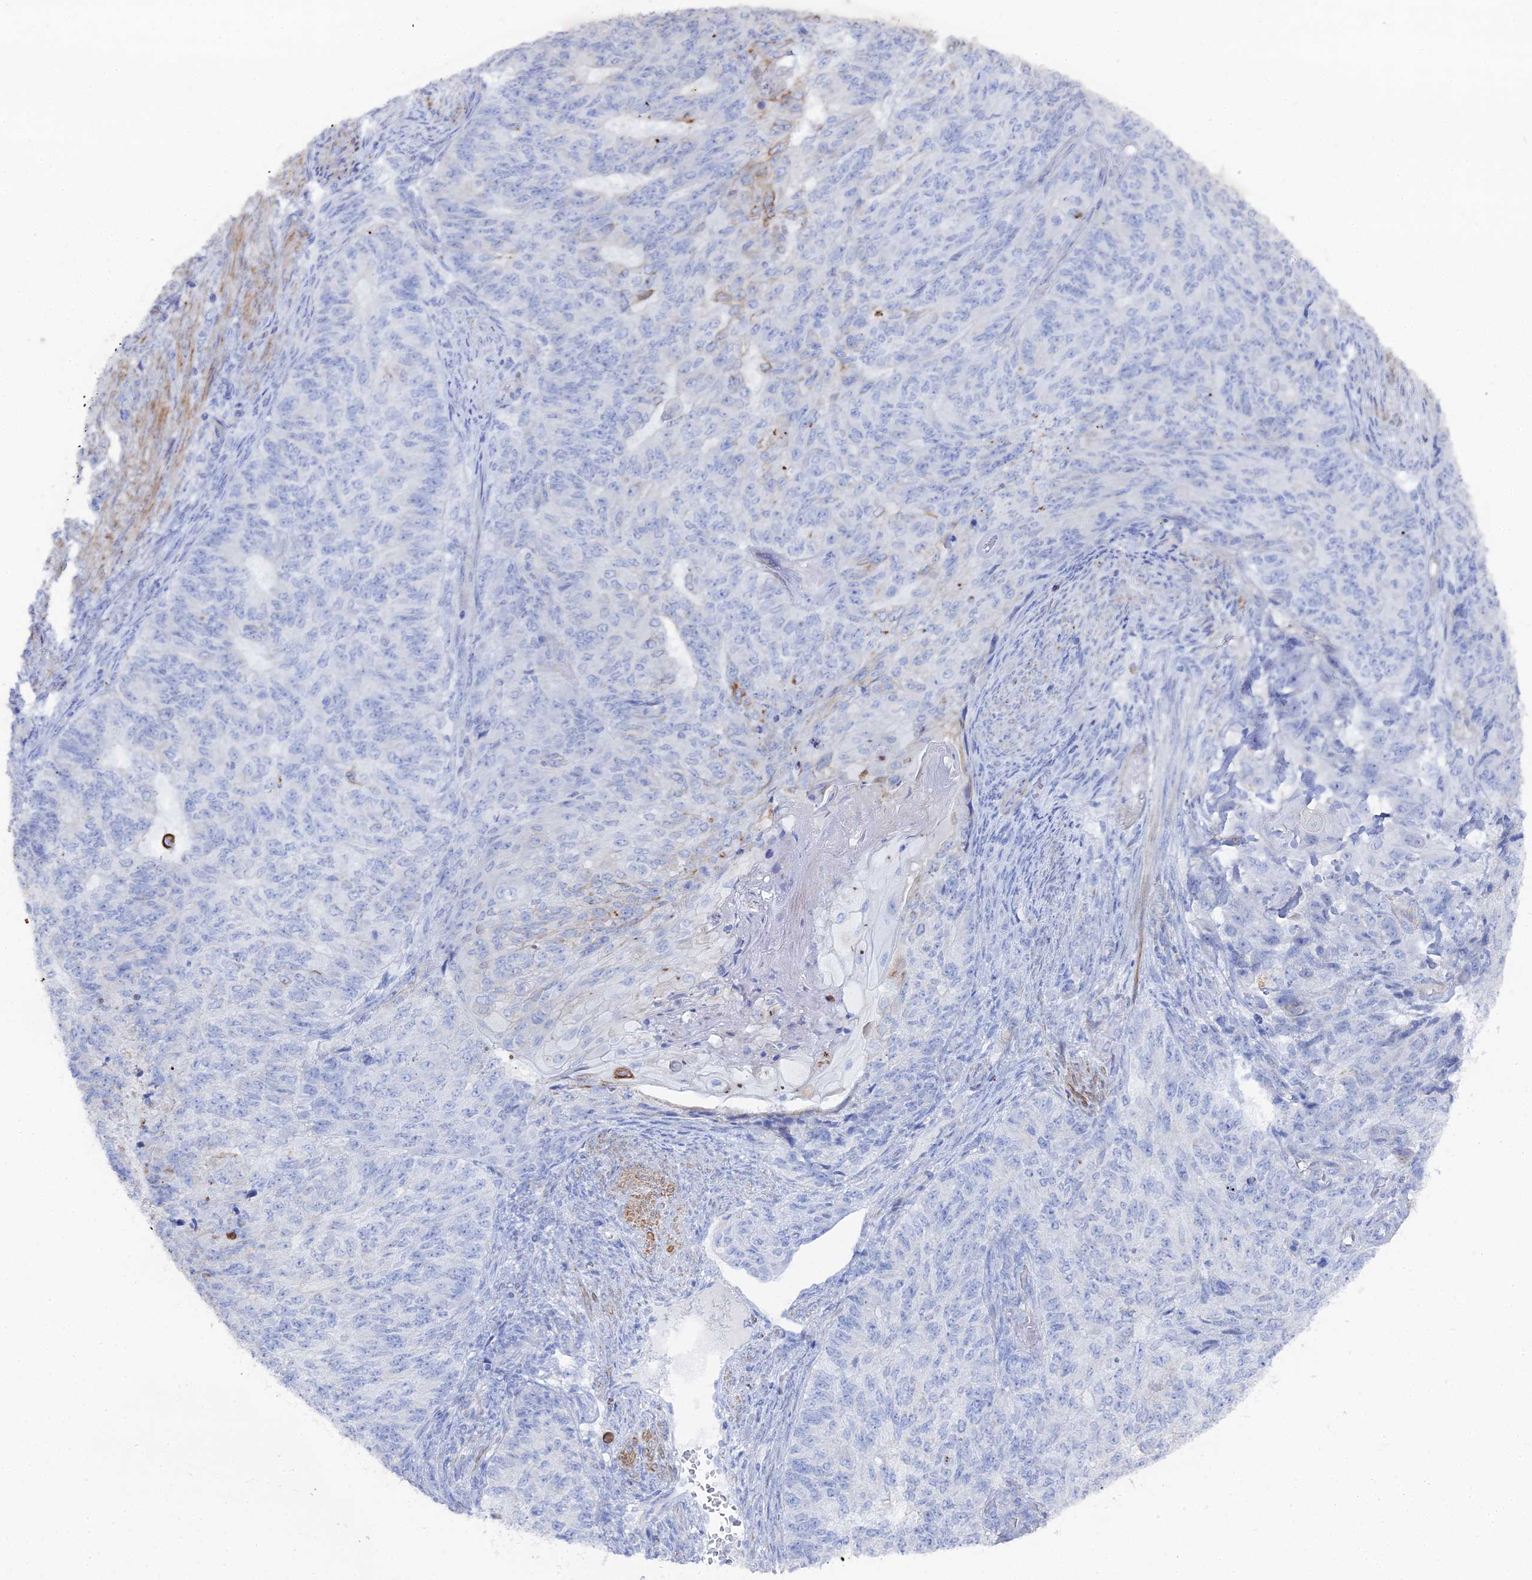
{"staining": {"intensity": "negative", "quantity": "none", "location": "none"}, "tissue": "endometrial cancer", "cell_type": "Tumor cells", "image_type": "cancer", "snomed": [{"axis": "morphology", "description": "Adenocarcinoma, NOS"}, {"axis": "topography", "description": "Endometrium"}], "caption": "High power microscopy histopathology image of an immunohistochemistry micrograph of endometrial adenocarcinoma, revealing no significant staining in tumor cells.", "gene": "DHX34", "patient": {"sex": "female", "age": 32}}